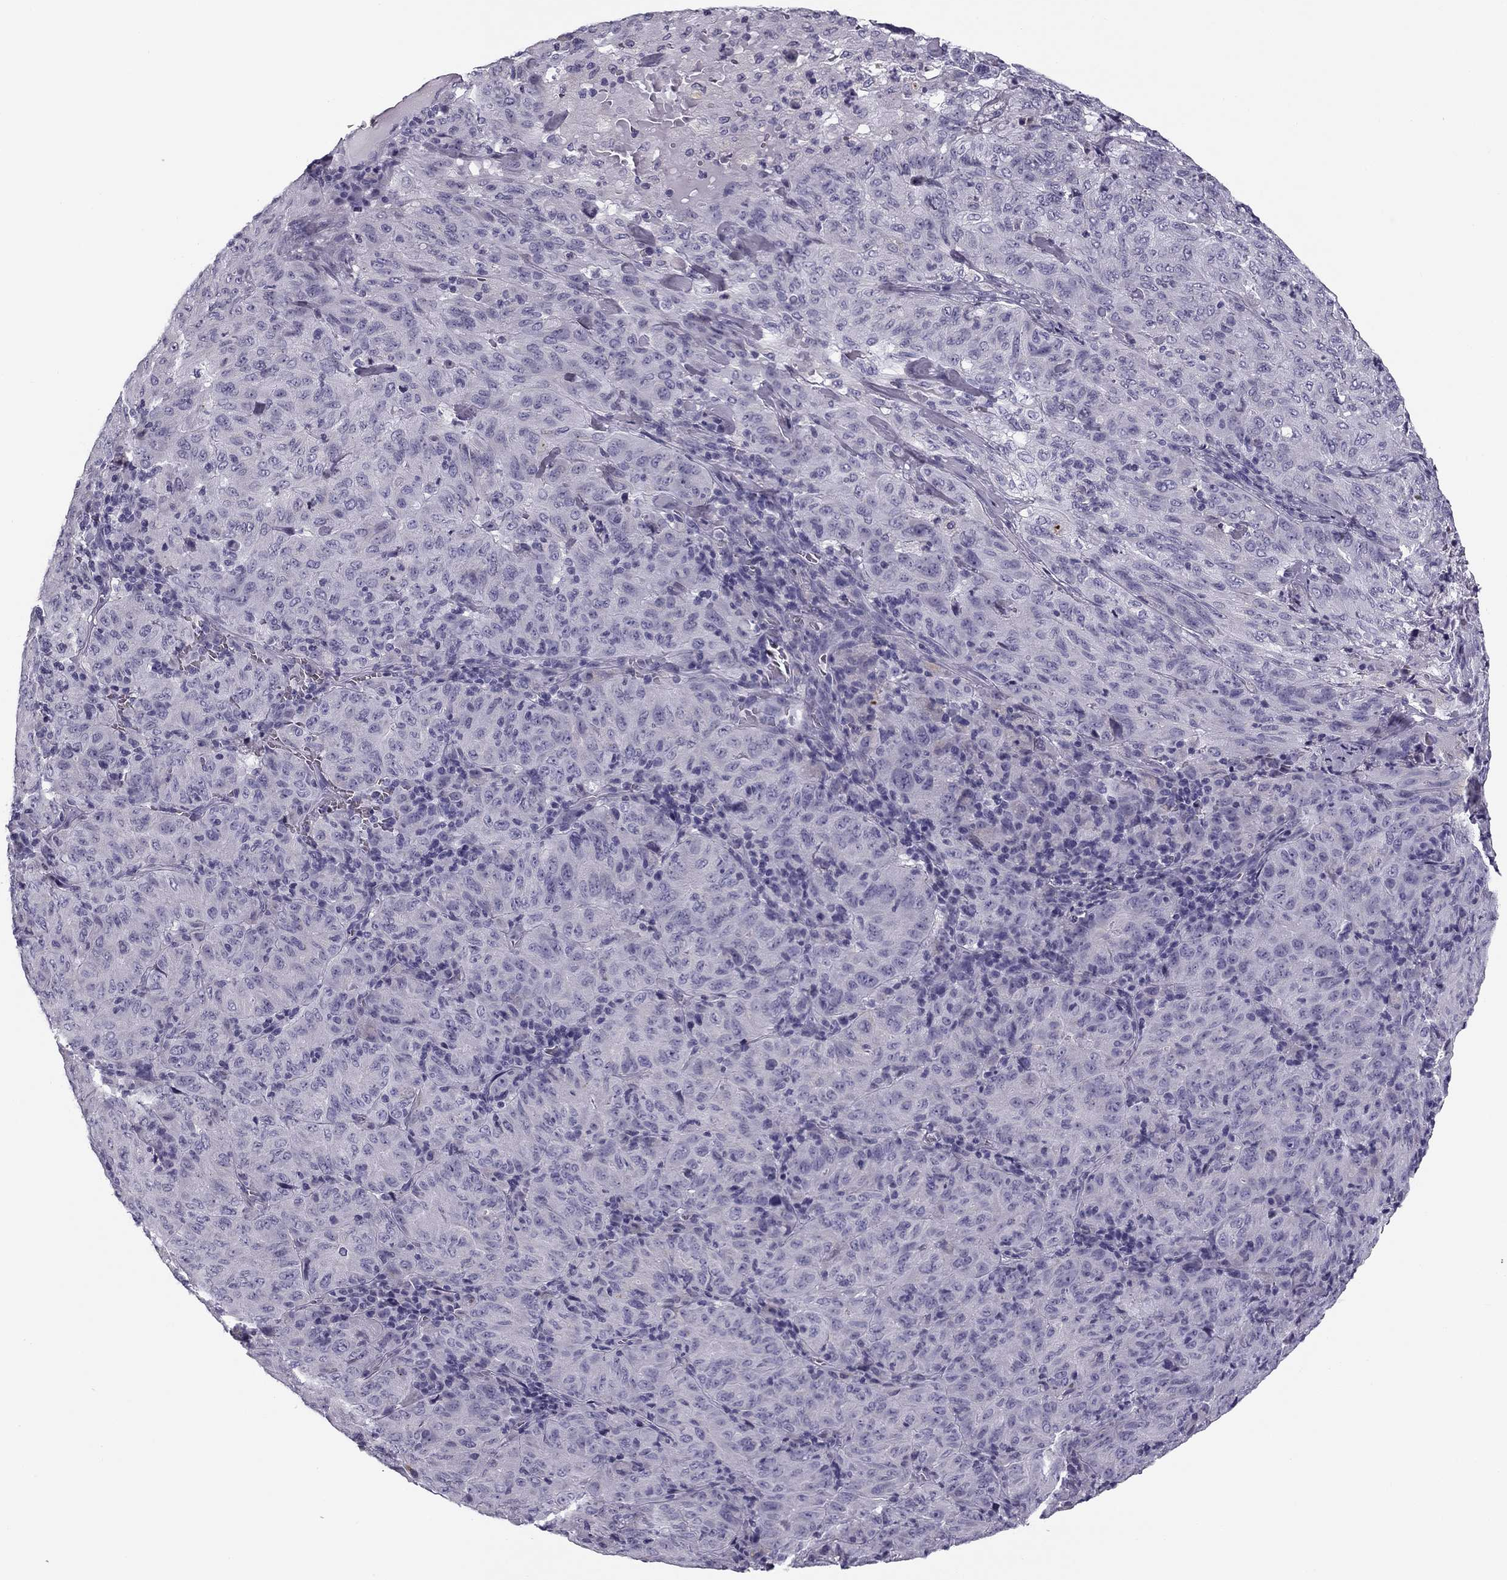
{"staining": {"intensity": "negative", "quantity": "none", "location": "none"}, "tissue": "pancreatic cancer", "cell_type": "Tumor cells", "image_type": "cancer", "snomed": [{"axis": "morphology", "description": "Adenocarcinoma, NOS"}, {"axis": "topography", "description": "Pancreas"}], "caption": "Immunohistochemistry of pancreatic cancer (adenocarcinoma) demonstrates no positivity in tumor cells. Brightfield microscopy of immunohistochemistry (IHC) stained with DAB (3,3'-diaminobenzidine) (brown) and hematoxylin (blue), captured at high magnification.", "gene": "MC5R", "patient": {"sex": "male", "age": 63}}